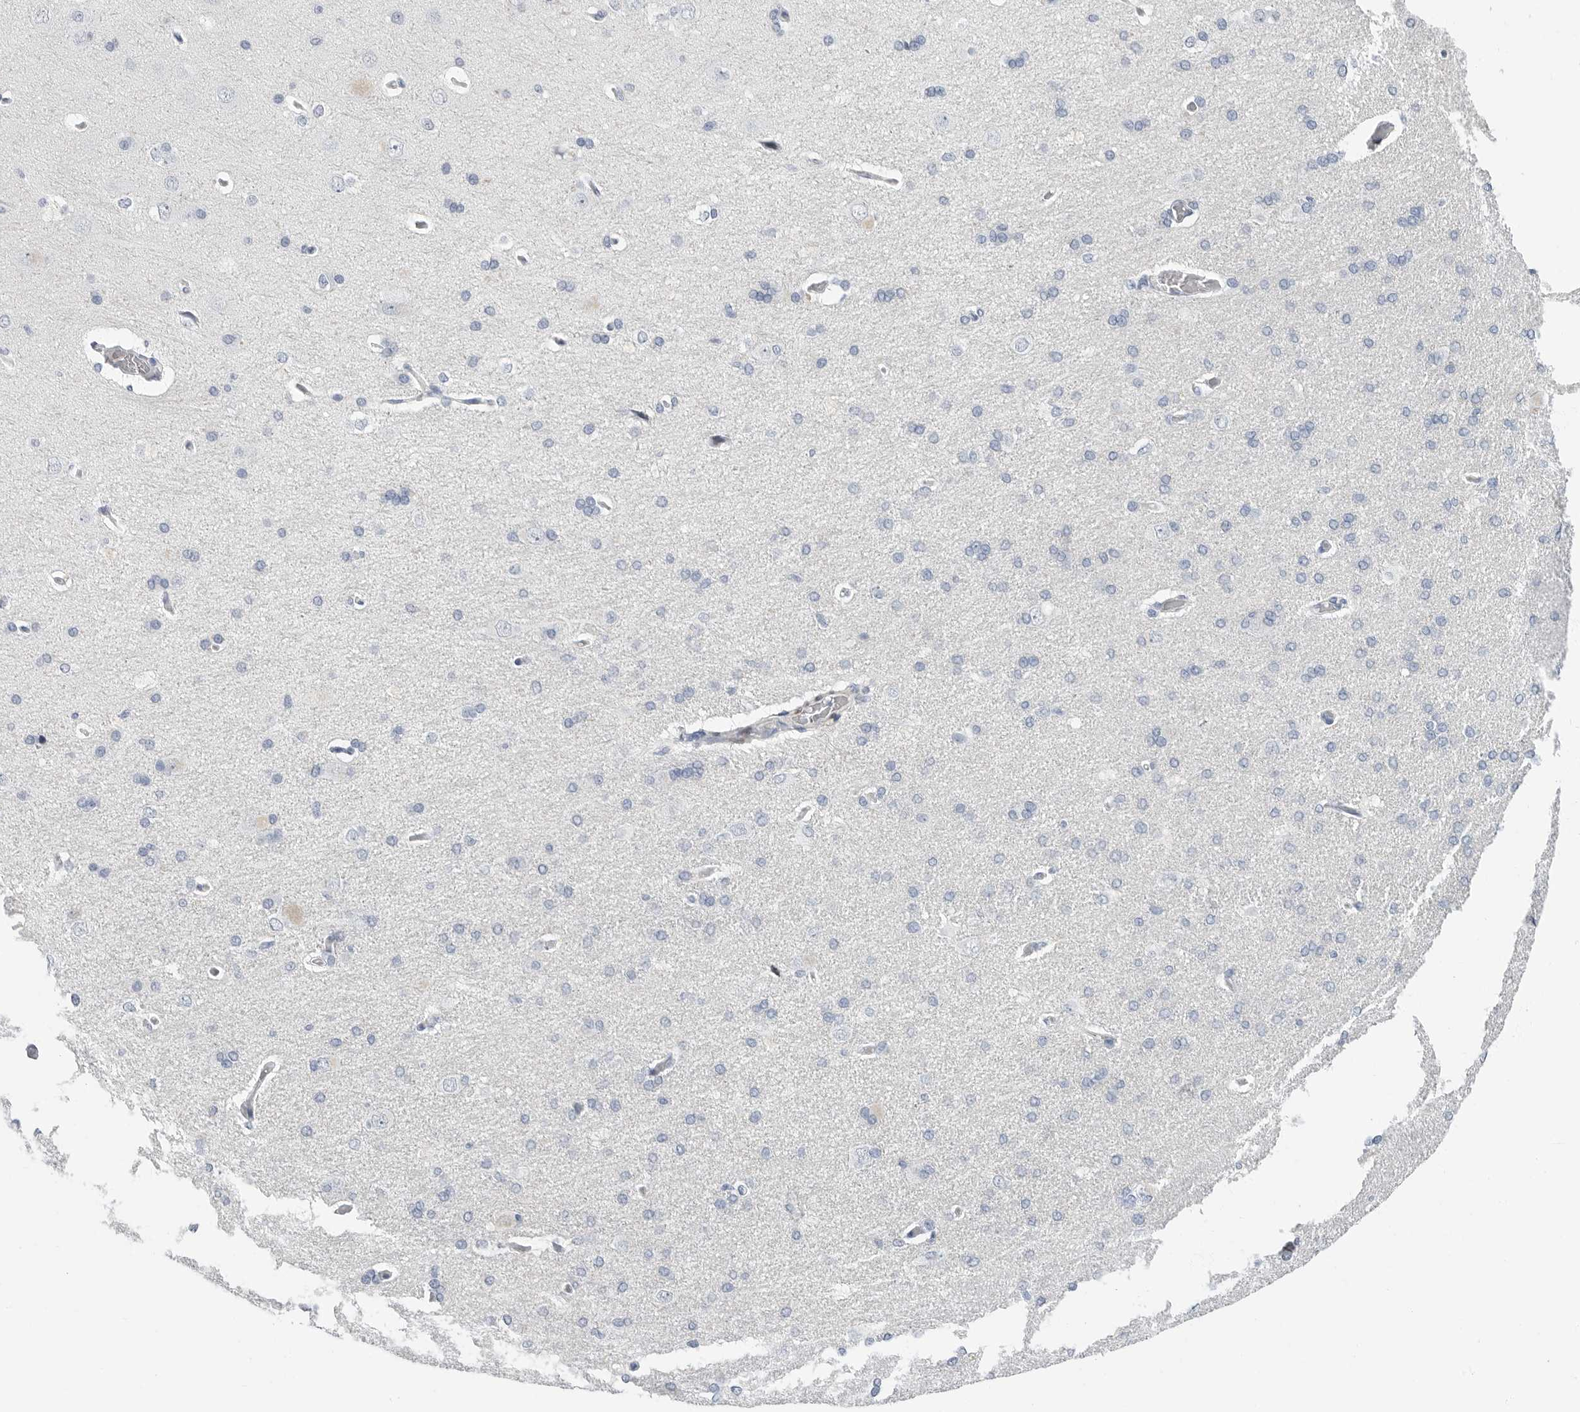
{"staining": {"intensity": "moderate", "quantity": ">75%", "location": "nuclear"}, "tissue": "cerebral cortex", "cell_type": "Endothelial cells", "image_type": "normal", "snomed": [{"axis": "morphology", "description": "Normal tissue, NOS"}, {"axis": "topography", "description": "Cerebral cortex"}], "caption": "The immunohistochemical stain labels moderate nuclear expression in endothelial cells of benign cerebral cortex. The protein of interest is stained brown, and the nuclei are stained in blue (DAB (3,3'-diaminobenzidine) IHC with brightfield microscopy, high magnification).", "gene": "PLN", "patient": {"sex": "male", "age": 62}}